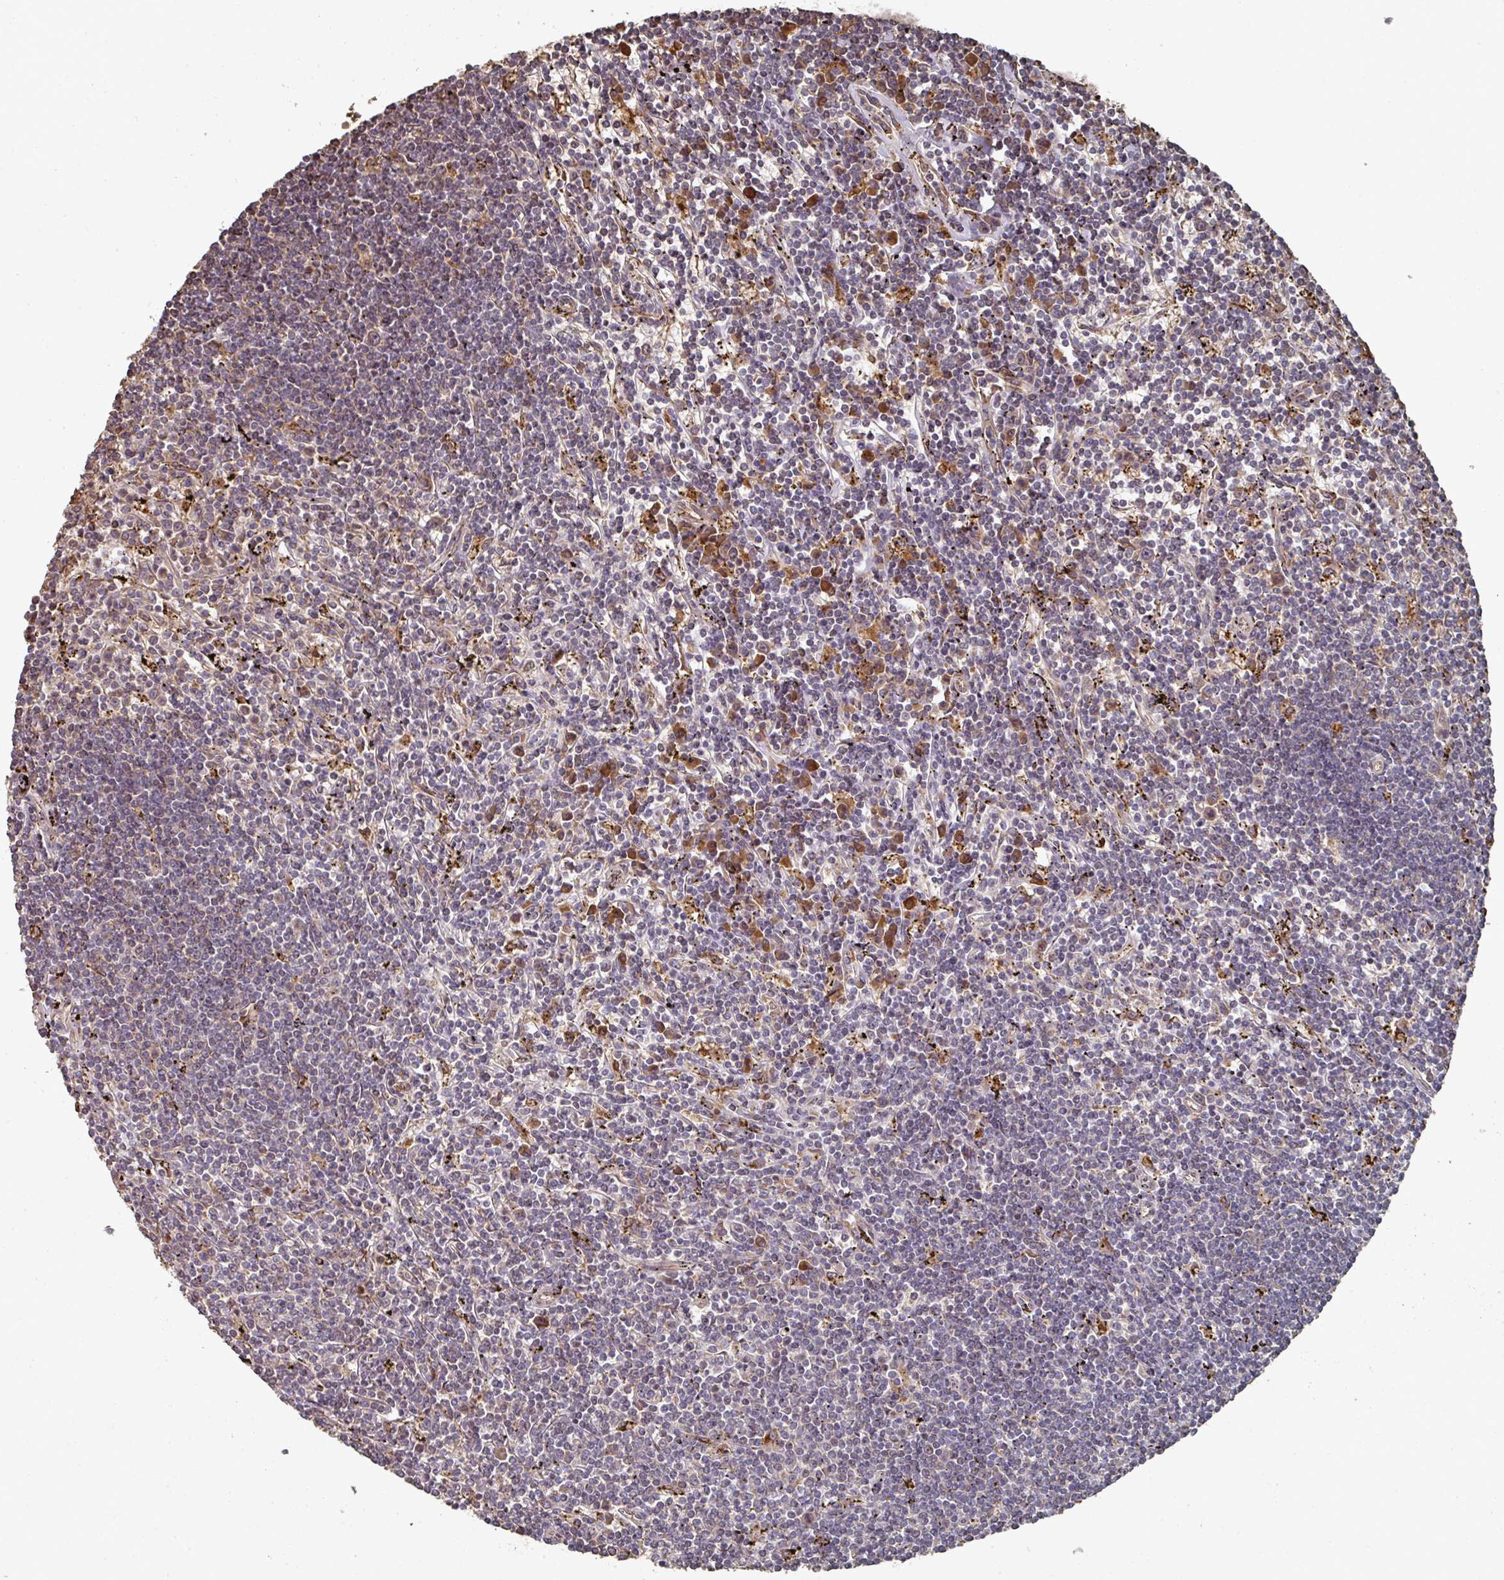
{"staining": {"intensity": "negative", "quantity": "none", "location": "none"}, "tissue": "lymphoma", "cell_type": "Tumor cells", "image_type": "cancer", "snomed": [{"axis": "morphology", "description": "Malignant lymphoma, non-Hodgkin's type, Low grade"}, {"axis": "topography", "description": "Spleen"}], "caption": "Protein analysis of malignant lymphoma, non-Hodgkin's type (low-grade) displays no significant positivity in tumor cells.", "gene": "EDEM2", "patient": {"sex": "male", "age": 76}}